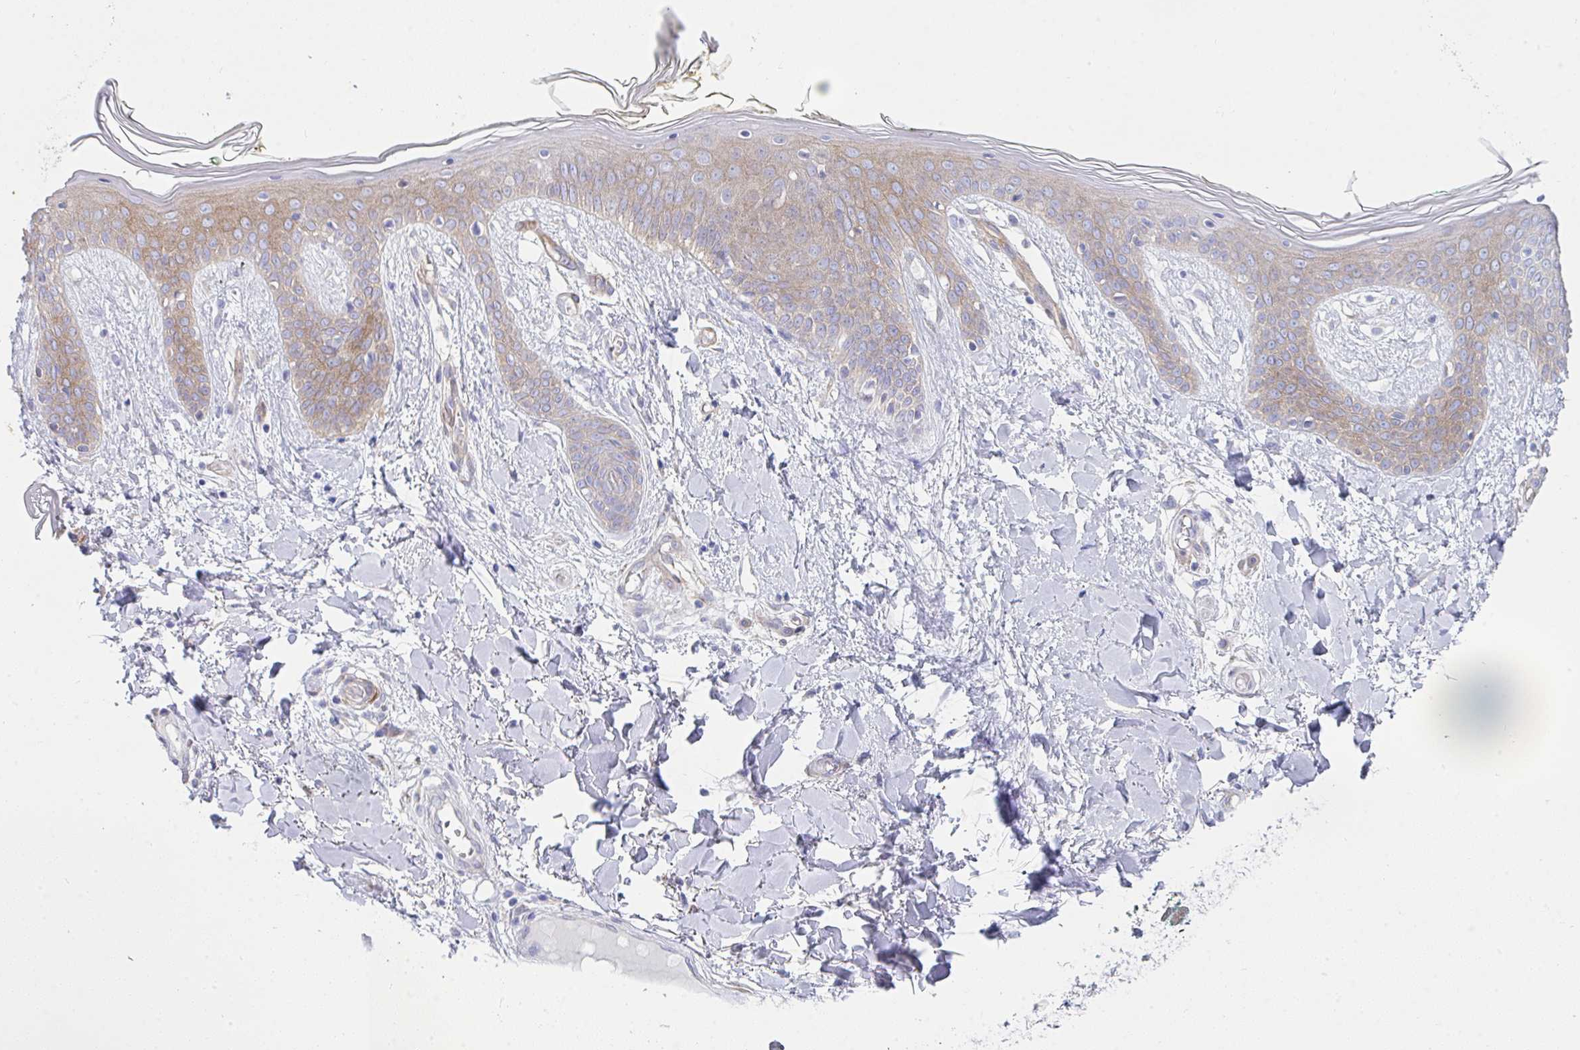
{"staining": {"intensity": "negative", "quantity": "none", "location": "none"}, "tissue": "skin", "cell_type": "Fibroblasts", "image_type": "normal", "snomed": [{"axis": "morphology", "description": "Normal tissue, NOS"}, {"axis": "topography", "description": "Skin"}], "caption": "Immunohistochemistry image of unremarkable human skin stained for a protein (brown), which displays no expression in fibroblasts. Brightfield microscopy of IHC stained with DAB (3,3'-diaminobenzidine) (brown) and hematoxylin (blue), captured at high magnification.", "gene": "GAB1", "patient": {"sex": "female", "age": 34}}